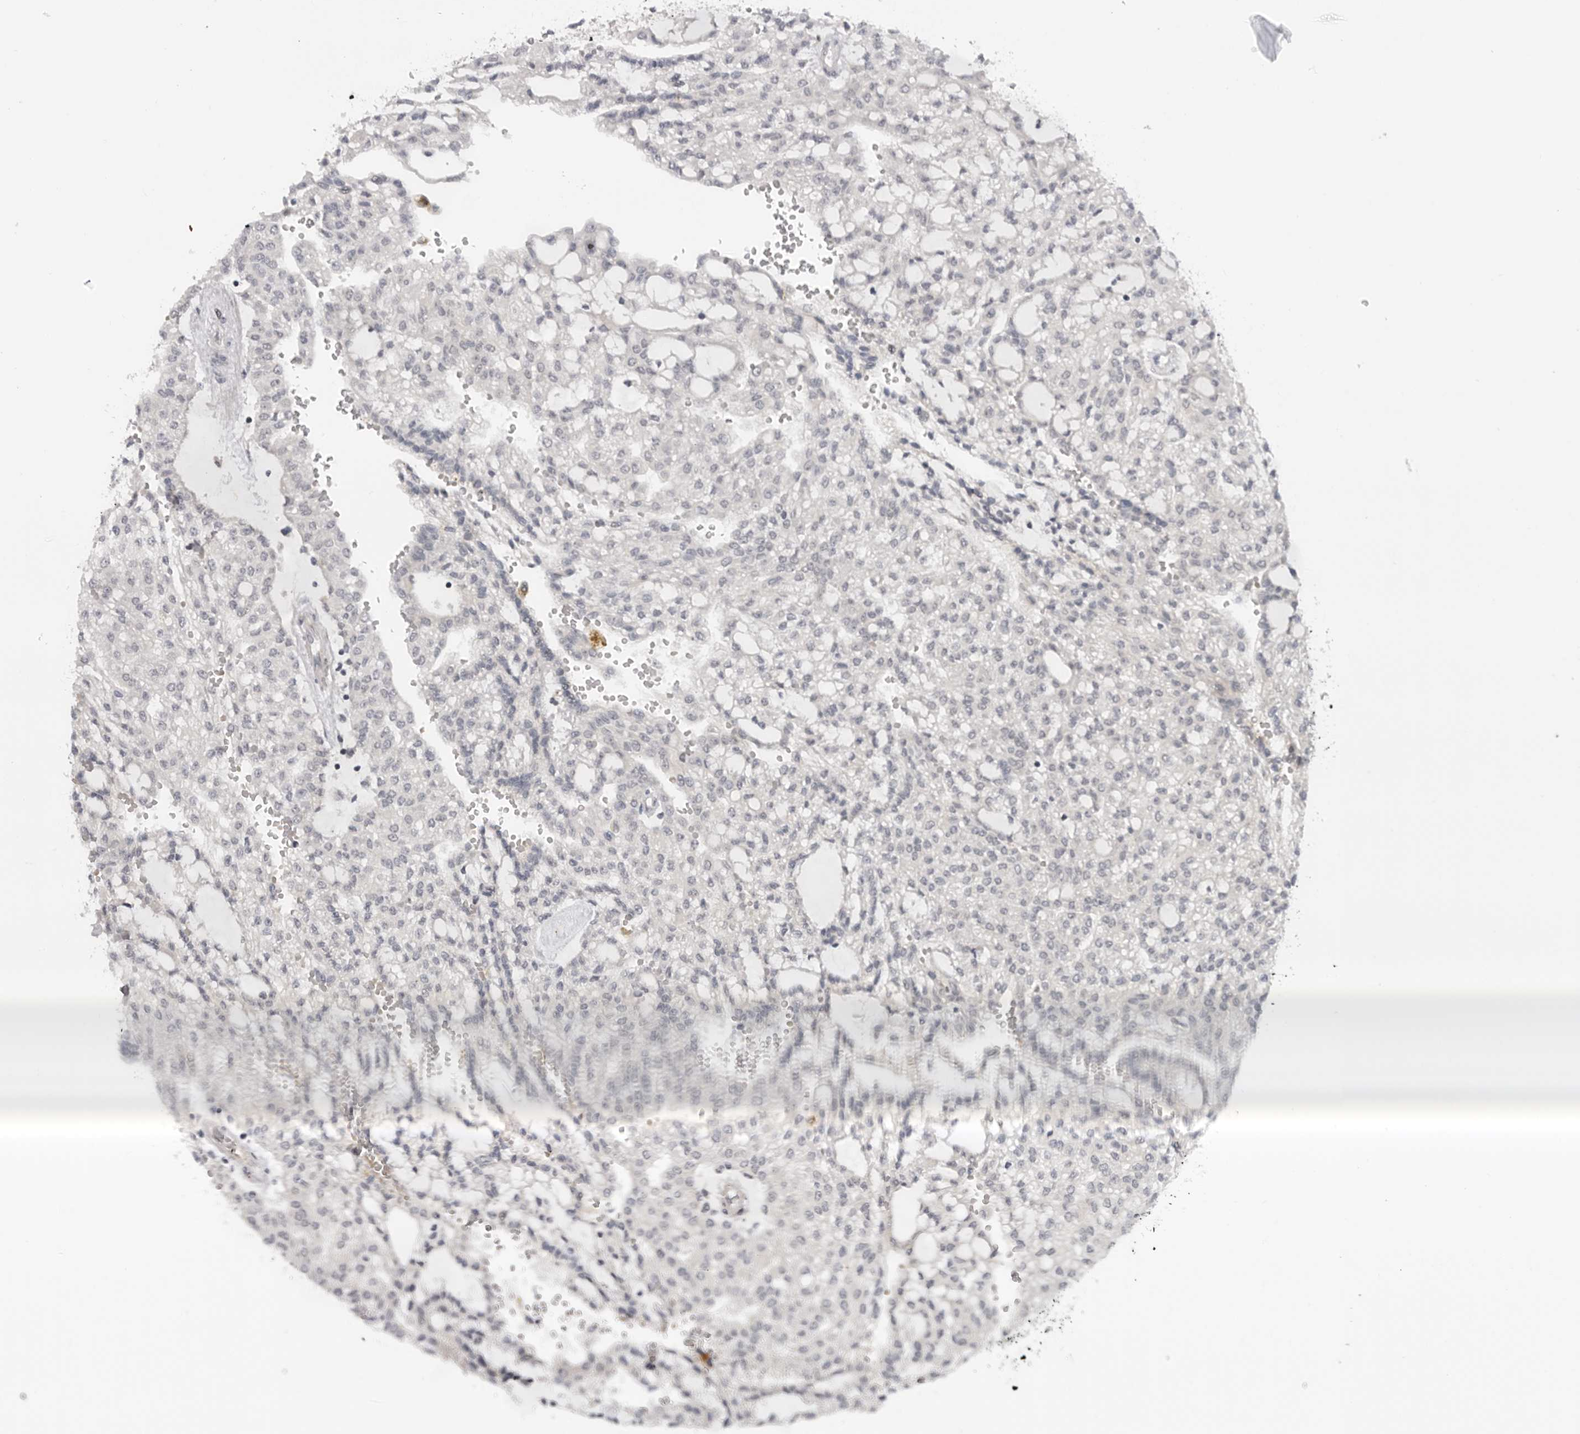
{"staining": {"intensity": "negative", "quantity": "none", "location": "none"}, "tissue": "renal cancer", "cell_type": "Tumor cells", "image_type": "cancer", "snomed": [{"axis": "morphology", "description": "Adenocarcinoma, NOS"}, {"axis": "topography", "description": "Kidney"}], "caption": "The micrograph demonstrates no staining of tumor cells in adenocarcinoma (renal).", "gene": "ALPK2", "patient": {"sex": "male", "age": 63}}